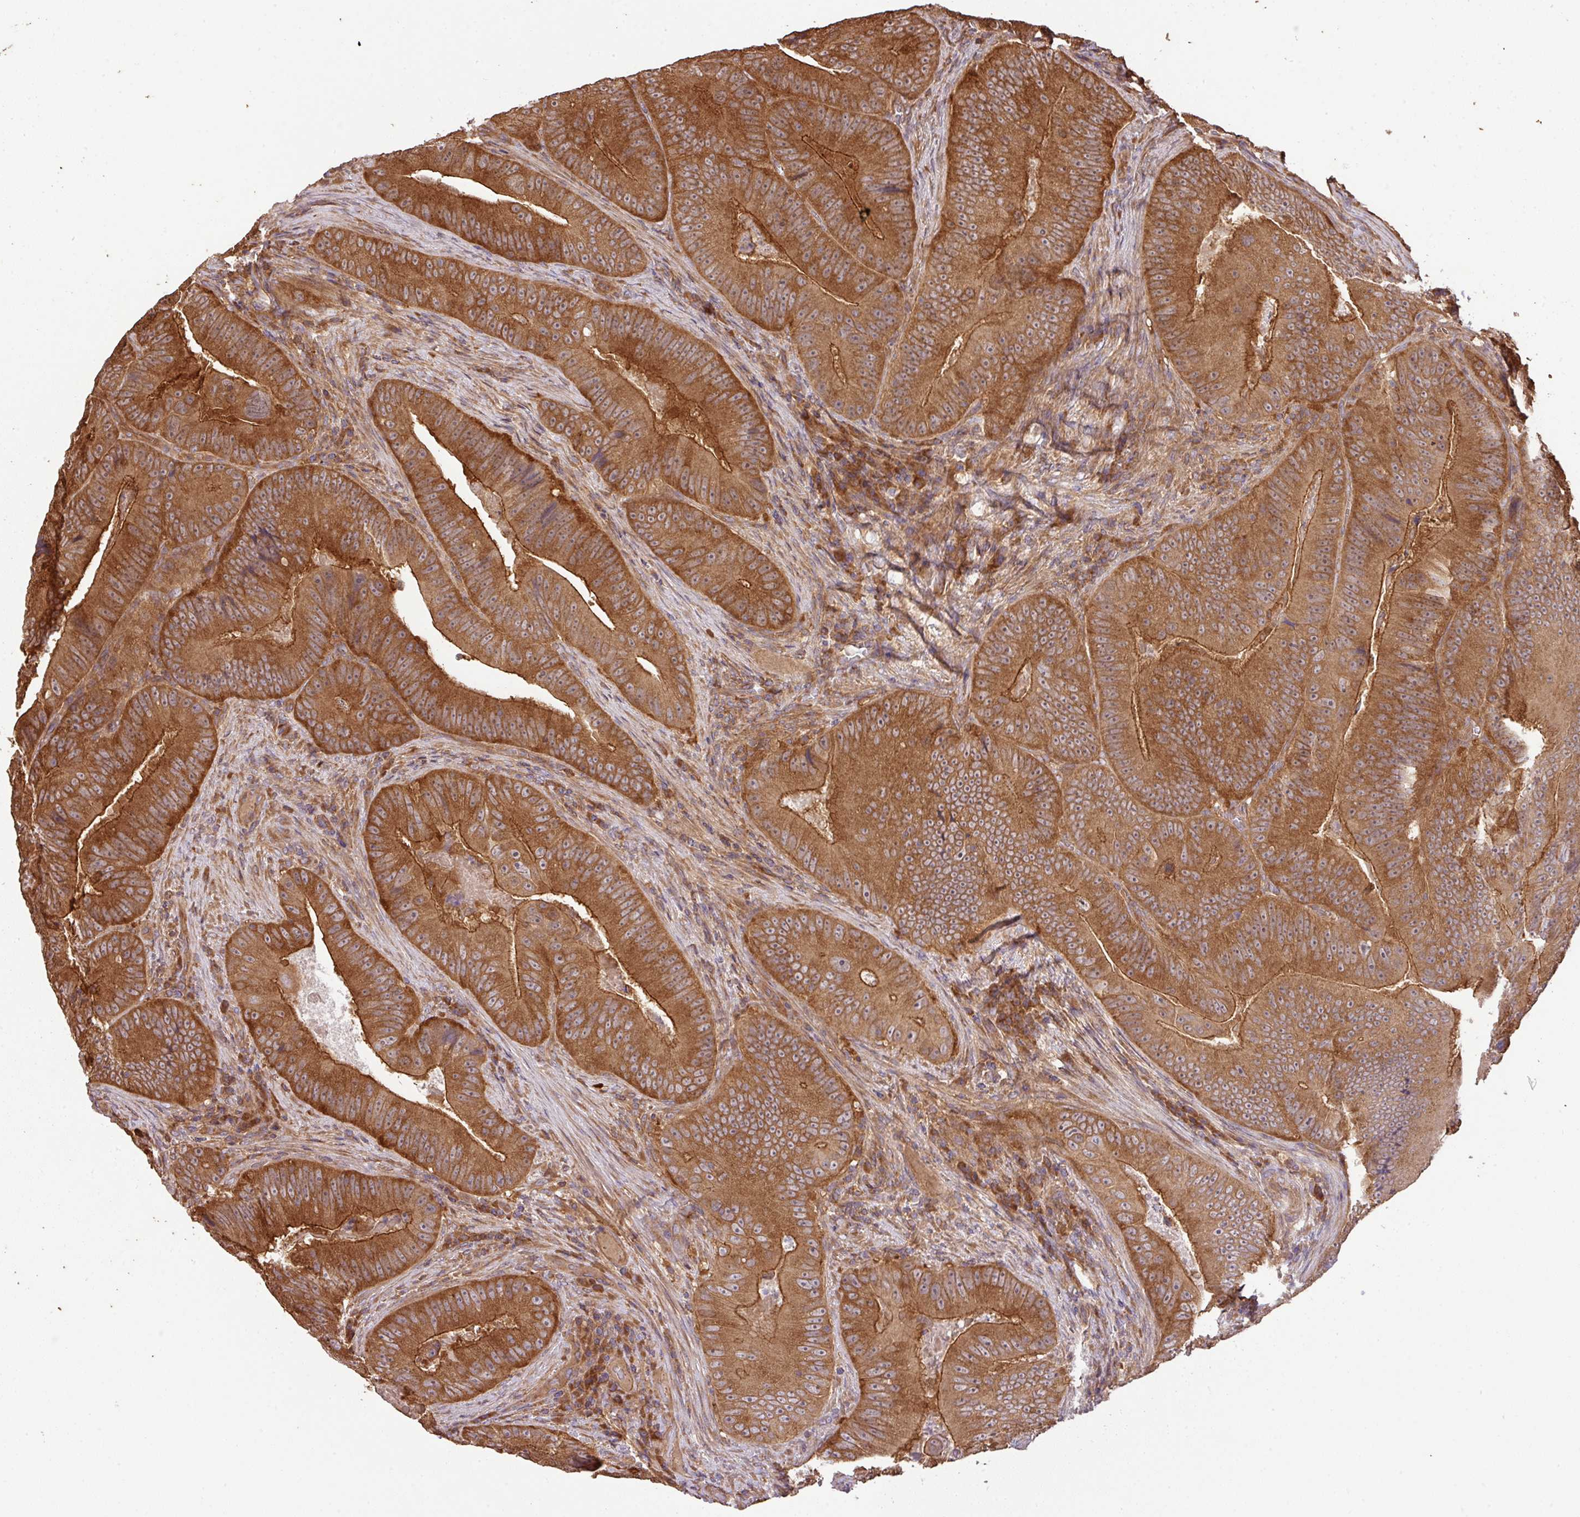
{"staining": {"intensity": "strong", "quantity": ">75%", "location": "cytoplasmic/membranous"}, "tissue": "colorectal cancer", "cell_type": "Tumor cells", "image_type": "cancer", "snomed": [{"axis": "morphology", "description": "Adenocarcinoma, NOS"}, {"axis": "topography", "description": "Colon"}], "caption": "A brown stain labels strong cytoplasmic/membranous staining of a protein in colorectal cancer tumor cells.", "gene": "GSPT1", "patient": {"sex": "female", "age": 86}}